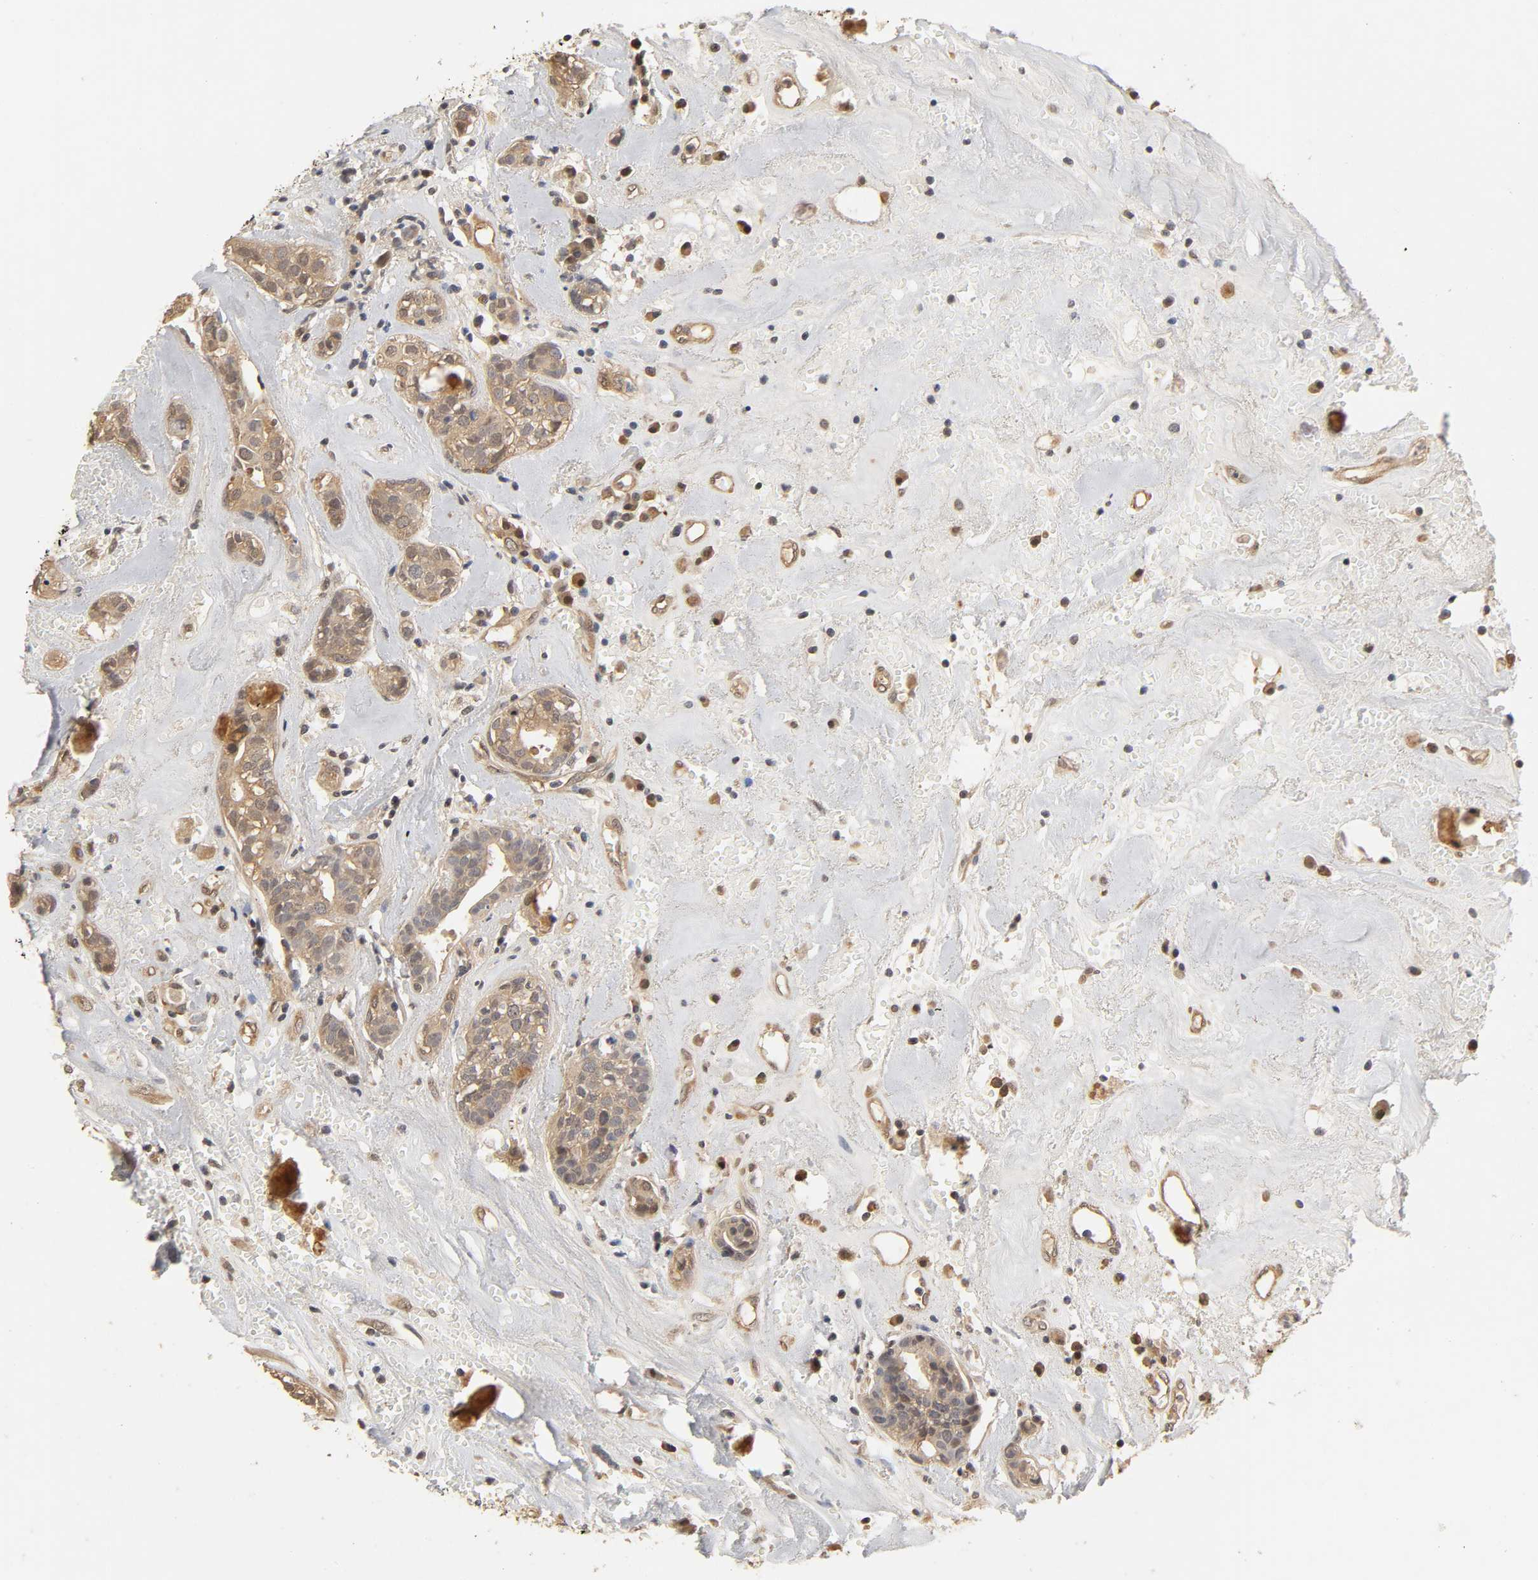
{"staining": {"intensity": "weak", "quantity": ">75%", "location": "cytoplasmic/membranous"}, "tissue": "head and neck cancer", "cell_type": "Tumor cells", "image_type": "cancer", "snomed": [{"axis": "morphology", "description": "Adenocarcinoma, NOS"}, {"axis": "topography", "description": "Salivary gland"}, {"axis": "topography", "description": "Head-Neck"}], "caption": "Immunohistochemical staining of head and neck cancer (adenocarcinoma) displays weak cytoplasmic/membranous protein positivity in approximately >75% of tumor cells.", "gene": "PDE5A", "patient": {"sex": "female", "age": 65}}